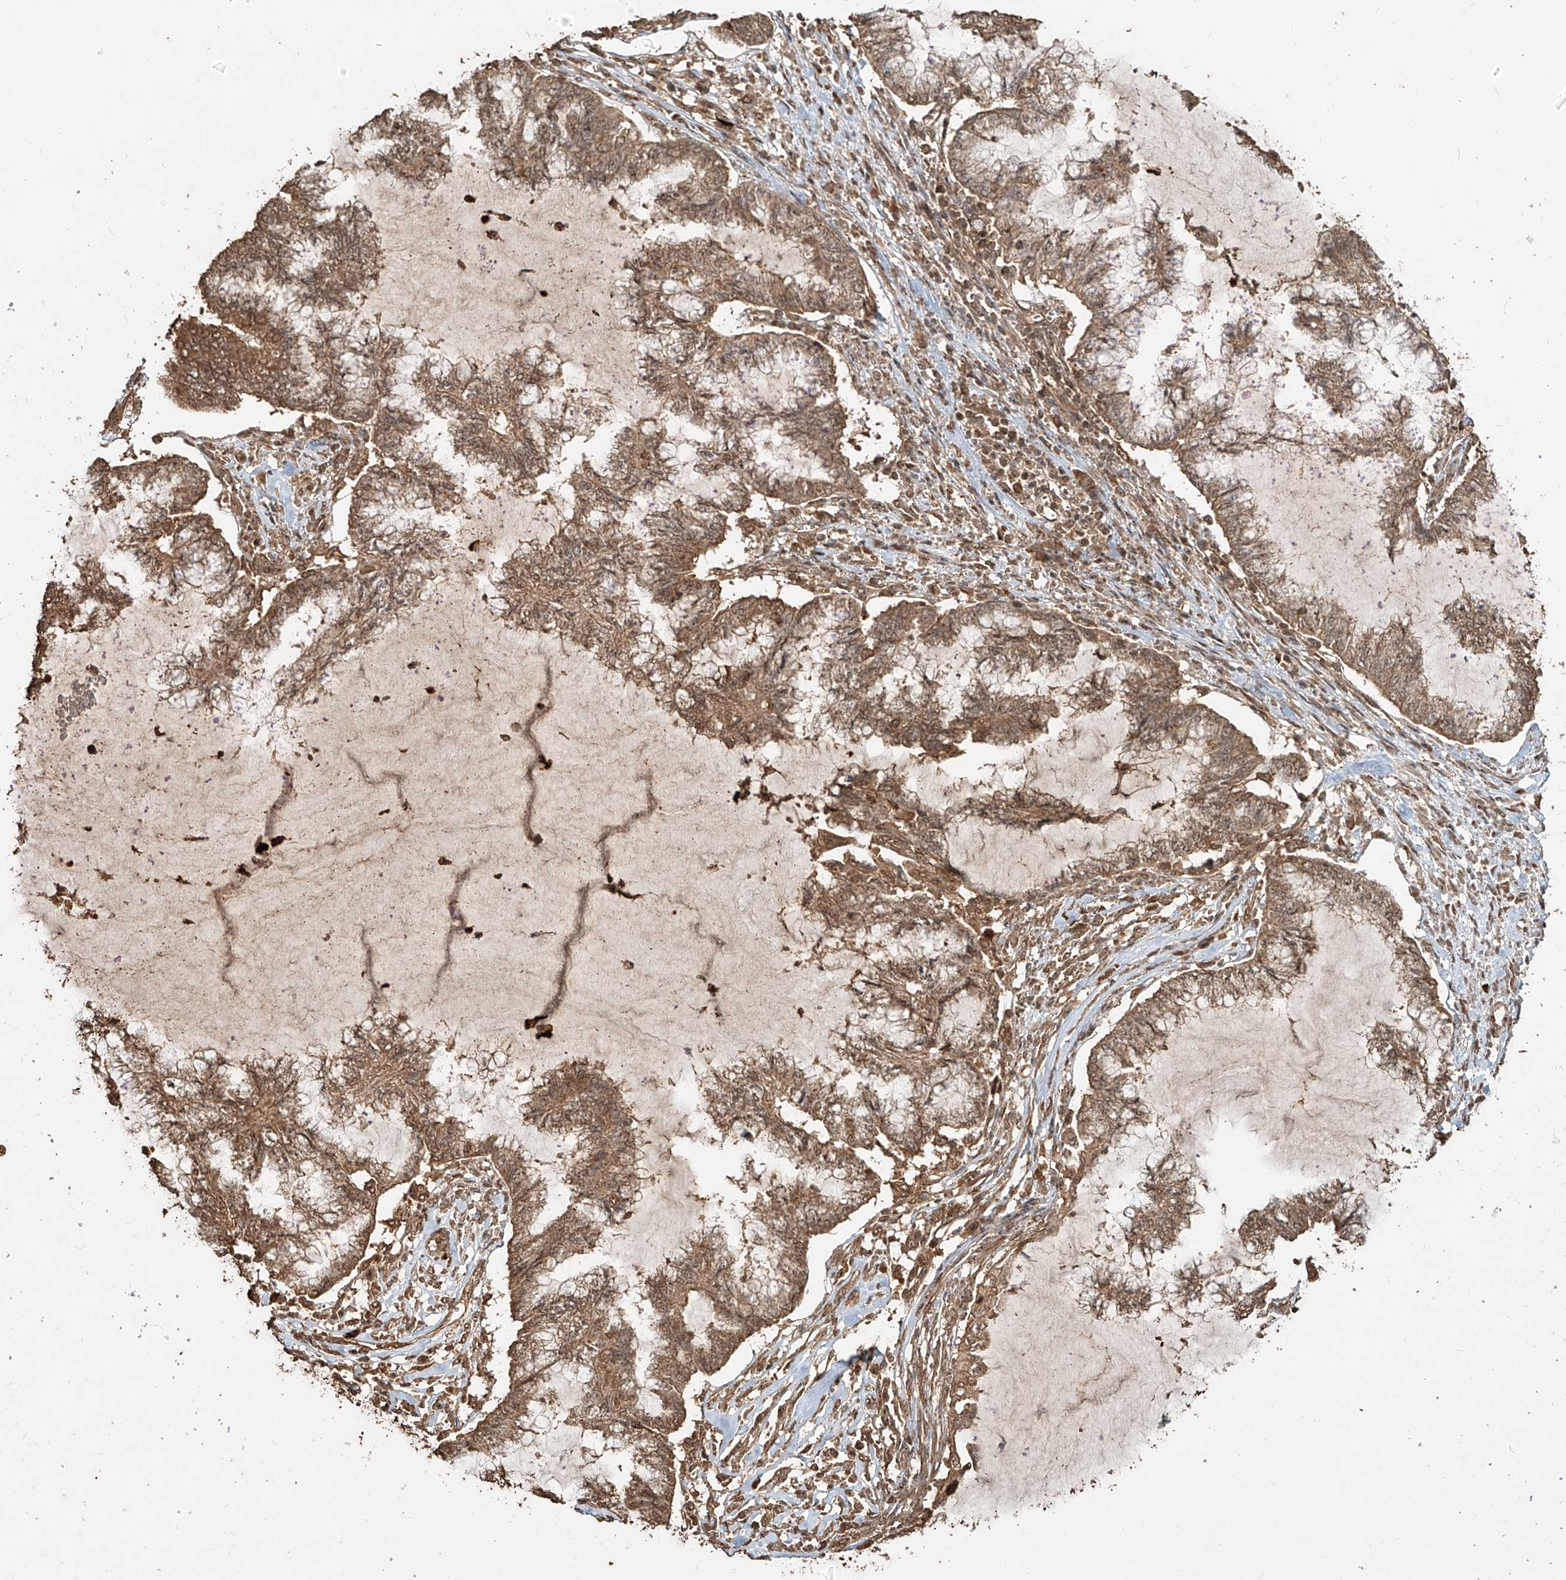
{"staining": {"intensity": "moderate", "quantity": ">75%", "location": "cytoplasmic/membranous,nuclear"}, "tissue": "endometrial cancer", "cell_type": "Tumor cells", "image_type": "cancer", "snomed": [{"axis": "morphology", "description": "Adenocarcinoma, NOS"}, {"axis": "topography", "description": "Endometrium"}], "caption": "Immunohistochemistry (IHC) photomicrograph of neoplastic tissue: endometrial adenocarcinoma stained using immunohistochemistry exhibits medium levels of moderate protein expression localized specifically in the cytoplasmic/membranous and nuclear of tumor cells, appearing as a cytoplasmic/membranous and nuclear brown color.", "gene": "ZNF660", "patient": {"sex": "female", "age": 86}}